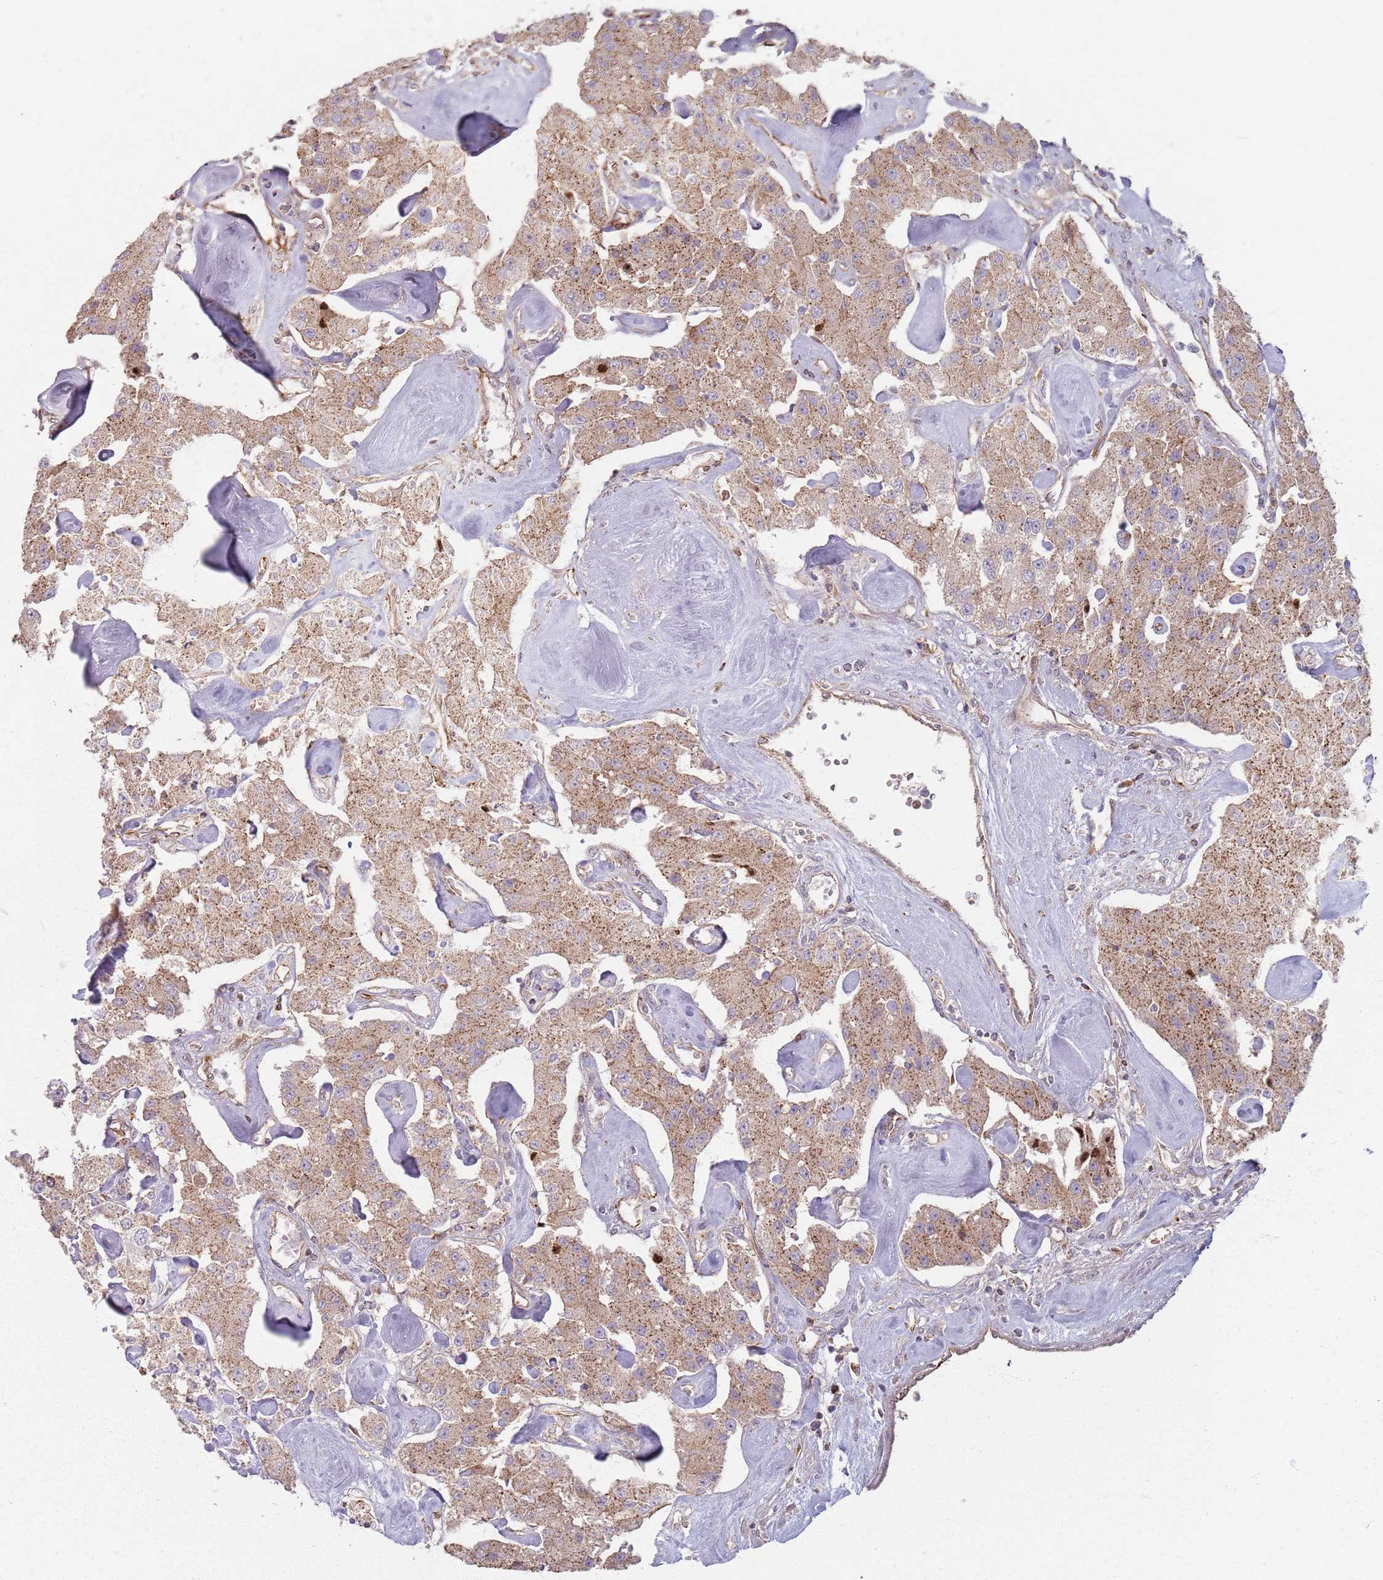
{"staining": {"intensity": "moderate", "quantity": ">75%", "location": "cytoplasmic/membranous"}, "tissue": "carcinoid", "cell_type": "Tumor cells", "image_type": "cancer", "snomed": [{"axis": "morphology", "description": "Carcinoid, malignant, NOS"}, {"axis": "topography", "description": "Pancreas"}], "caption": "This histopathology image shows IHC staining of human malignant carcinoid, with medium moderate cytoplasmic/membranous expression in about >75% of tumor cells.", "gene": "KCNA5", "patient": {"sex": "male", "age": 41}}